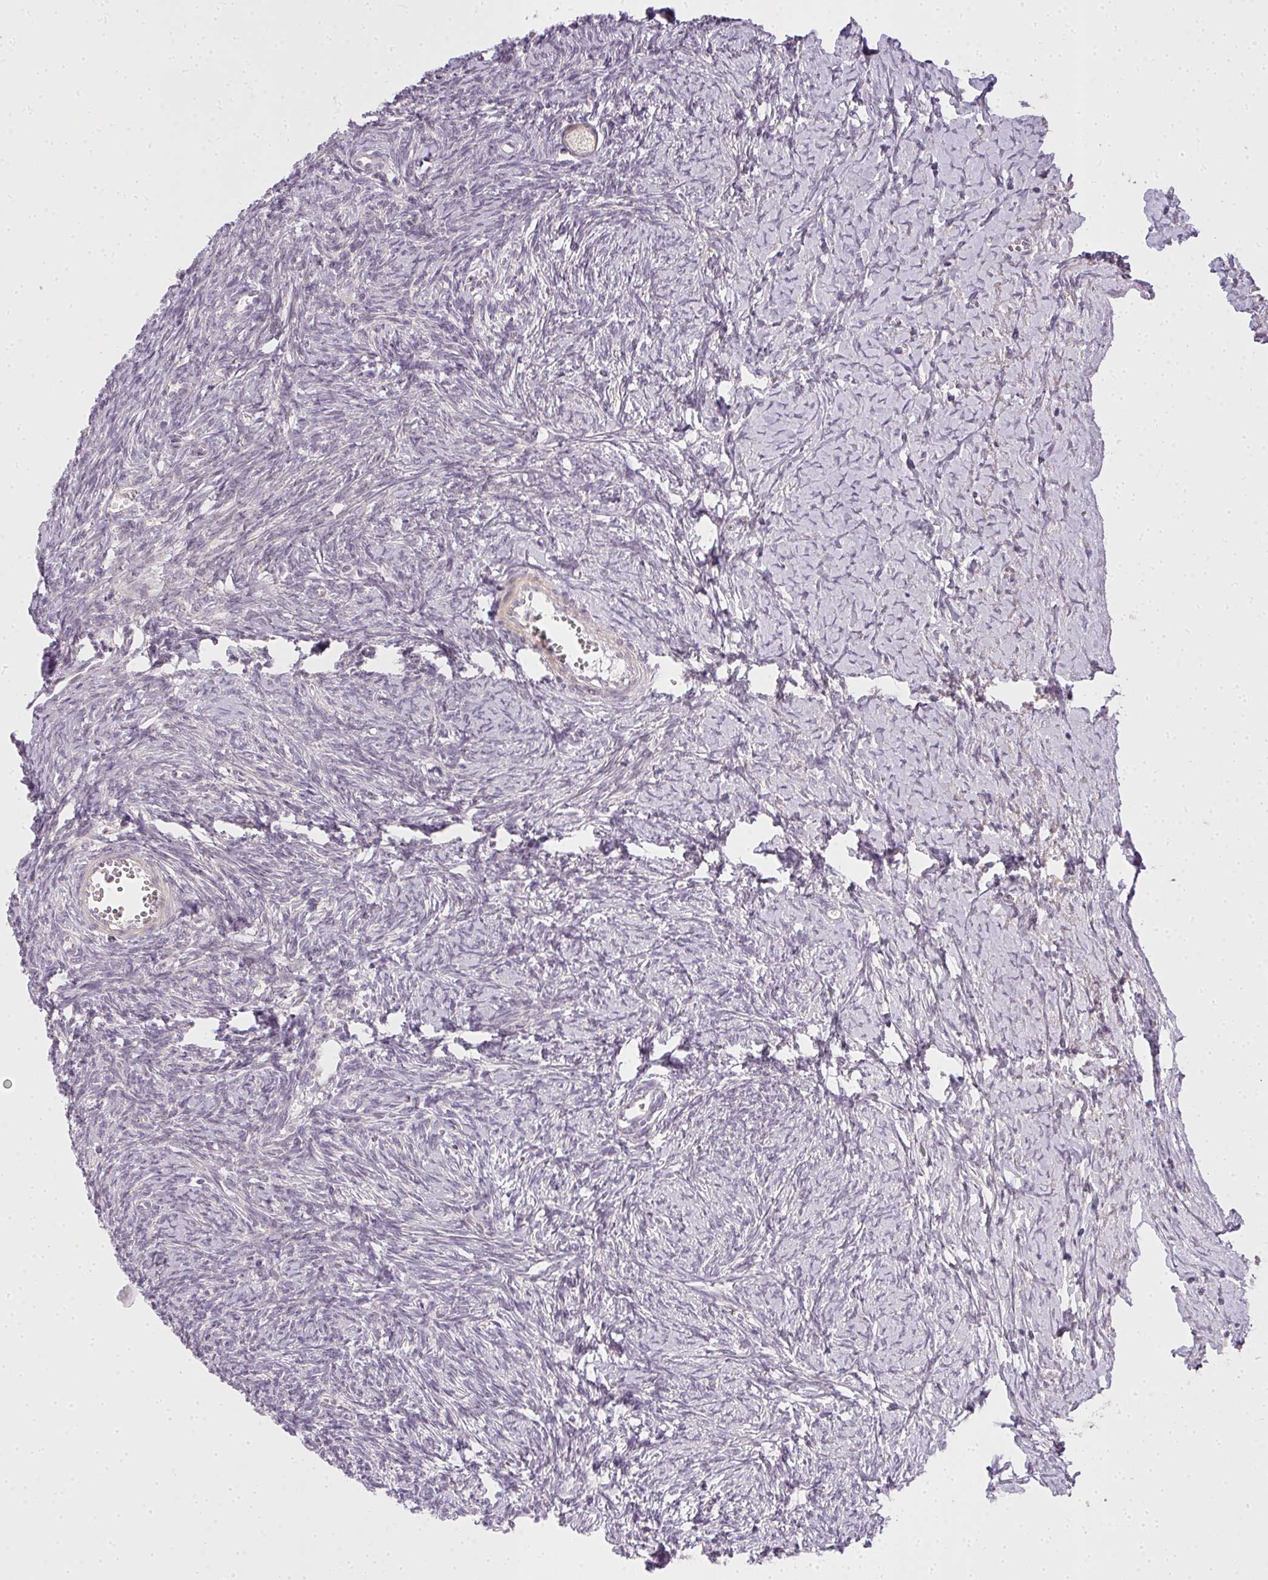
{"staining": {"intensity": "negative", "quantity": "none", "location": "none"}, "tissue": "ovary", "cell_type": "Follicle cells", "image_type": "normal", "snomed": [{"axis": "morphology", "description": "Normal tissue, NOS"}, {"axis": "topography", "description": "Ovary"}], "caption": "The histopathology image displays no staining of follicle cells in unremarkable ovary. Nuclei are stained in blue.", "gene": "MED19", "patient": {"sex": "female", "age": 39}}